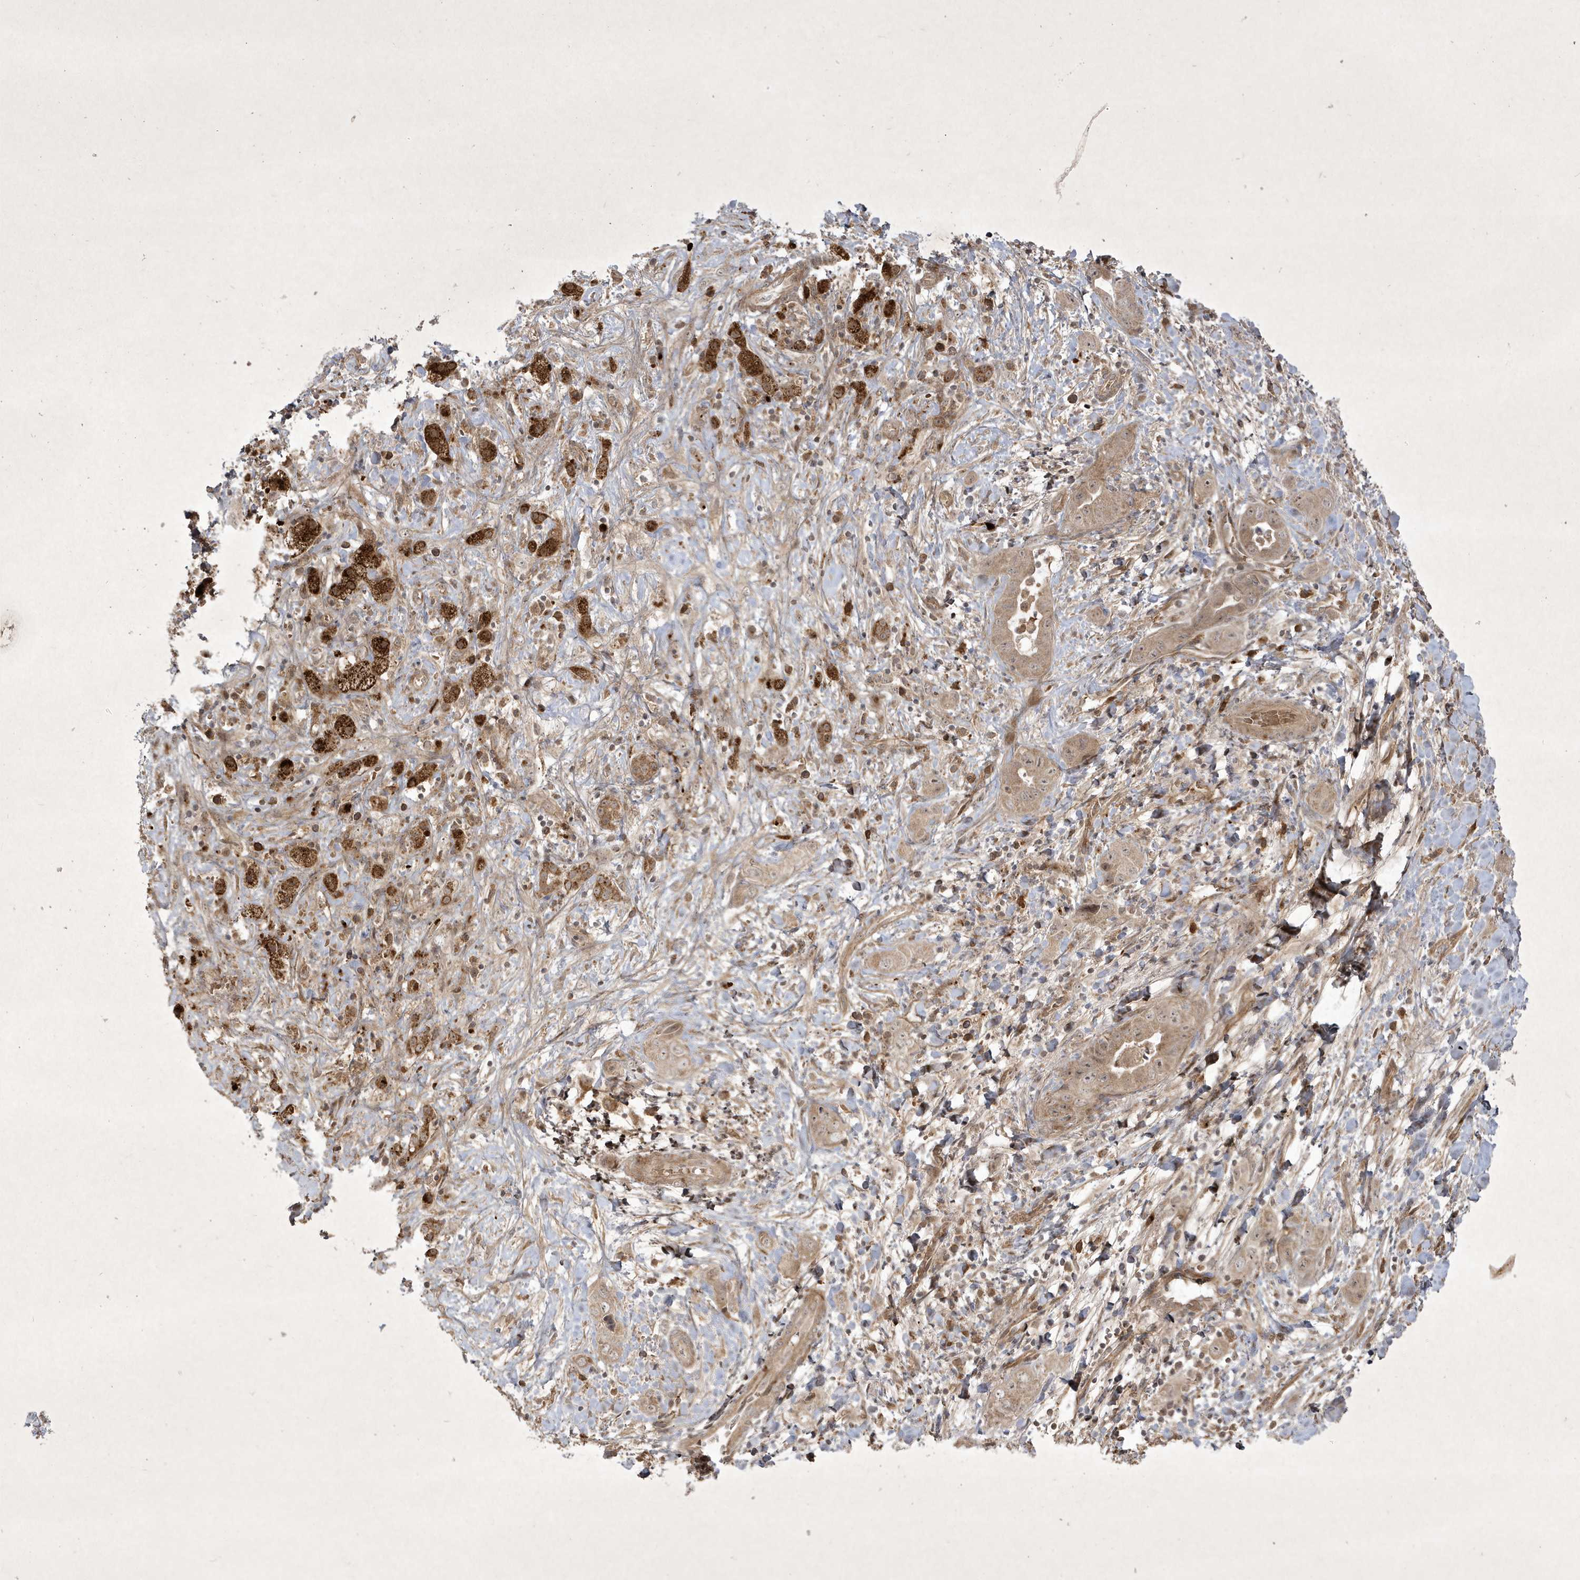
{"staining": {"intensity": "weak", "quantity": ">75%", "location": "cytoplasmic/membranous"}, "tissue": "liver cancer", "cell_type": "Tumor cells", "image_type": "cancer", "snomed": [{"axis": "morphology", "description": "Cholangiocarcinoma"}, {"axis": "topography", "description": "Liver"}], "caption": "A micrograph of liver cancer stained for a protein exhibits weak cytoplasmic/membranous brown staining in tumor cells. The staining was performed using DAB, with brown indicating positive protein expression. Nuclei are stained blue with hematoxylin.", "gene": "FAM83C", "patient": {"sex": "female", "age": 52}}